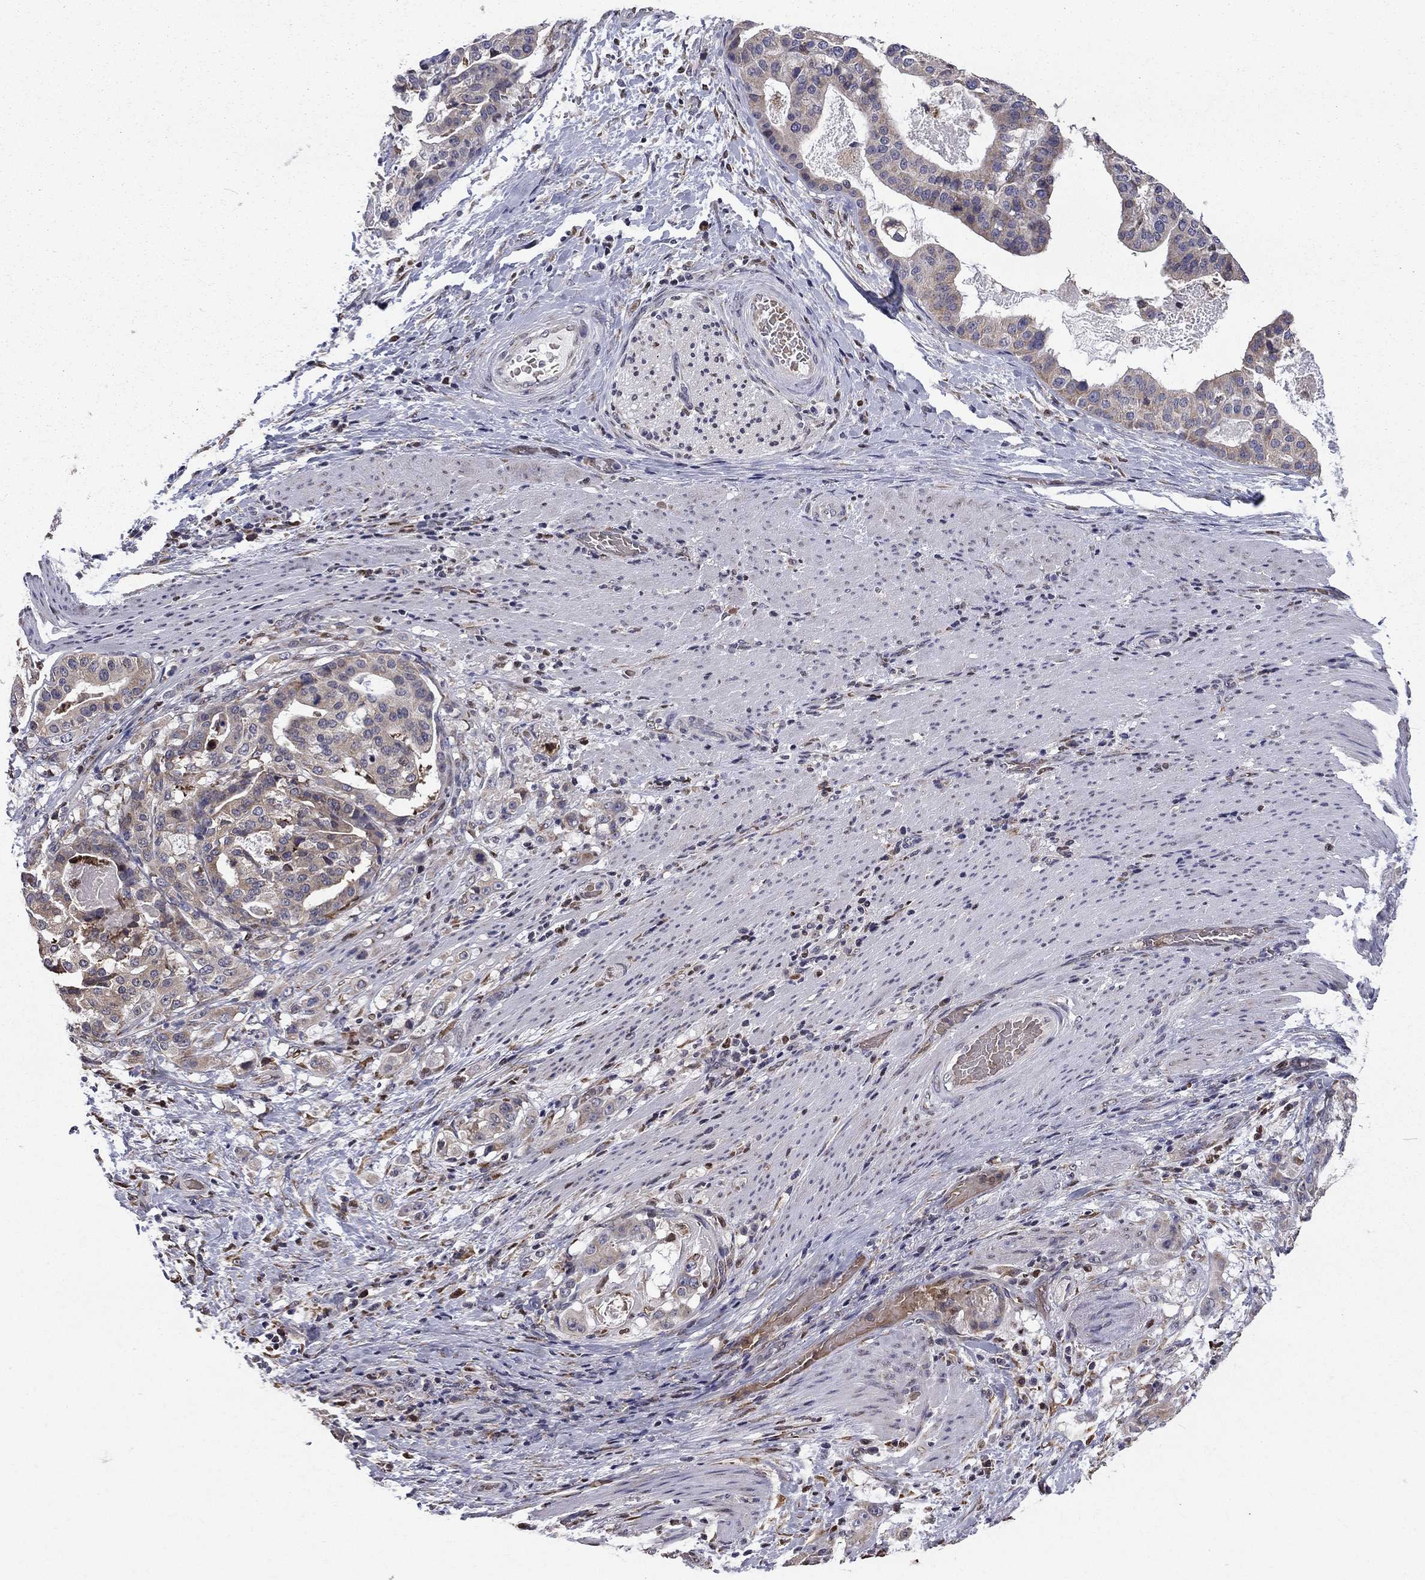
{"staining": {"intensity": "negative", "quantity": "none", "location": "none"}, "tissue": "stomach cancer", "cell_type": "Tumor cells", "image_type": "cancer", "snomed": [{"axis": "morphology", "description": "Adenocarcinoma, NOS"}, {"axis": "topography", "description": "Stomach"}], "caption": "DAB (3,3'-diaminobenzidine) immunohistochemical staining of human stomach cancer (adenocarcinoma) displays no significant expression in tumor cells.", "gene": "HSPB2", "patient": {"sex": "male", "age": 48}}